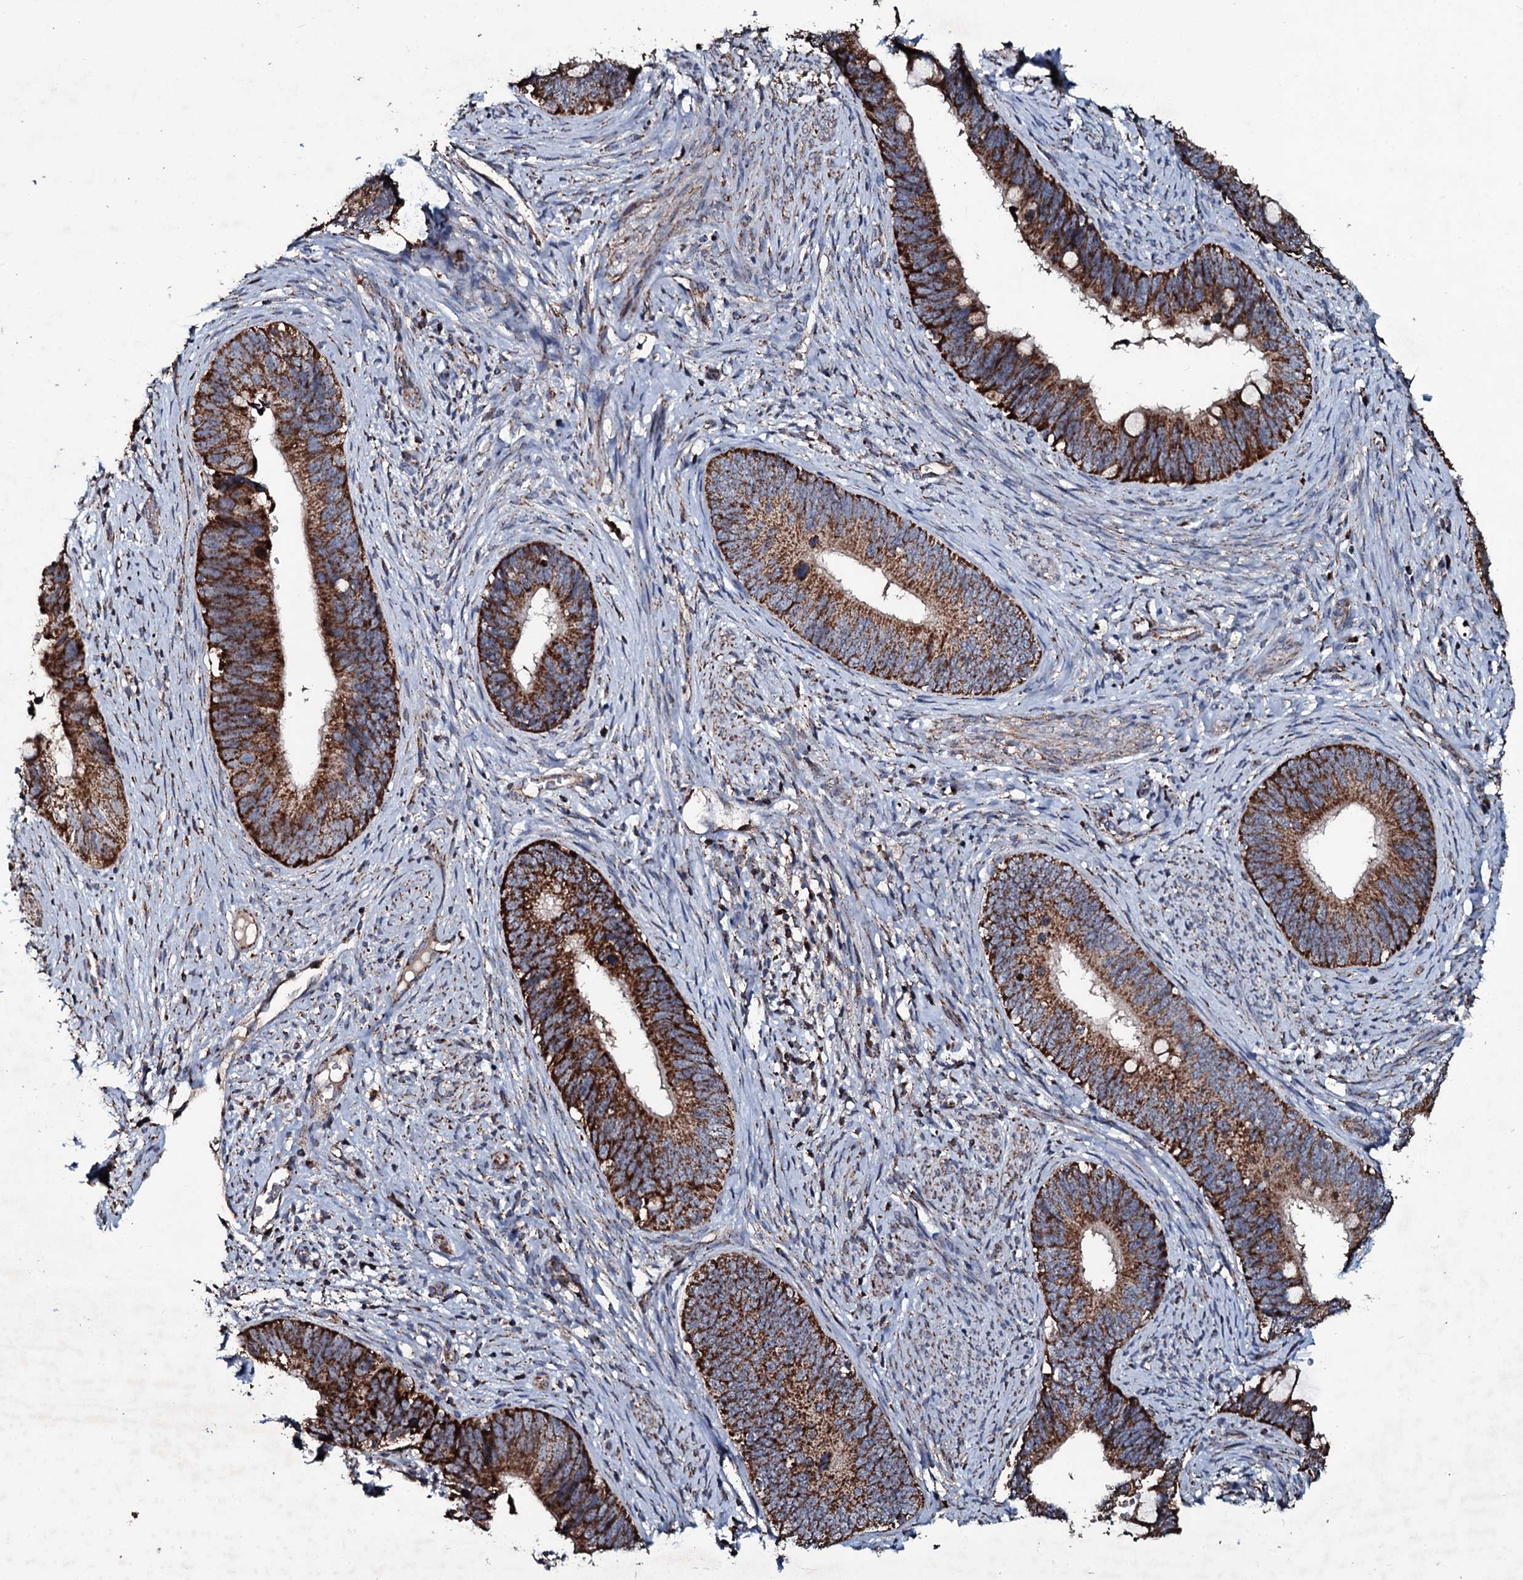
{"staining": {"intensity": "strong", "quantity": ">75%", "location": "cytoplasmic/membranous"}, "tissue": "cervical cancer", "cell_type": "Tumor cells", "image_type": "cancer", "snomed": [{"axis": "morphology", "description": "Adenocarcinoma, NOS"}, {"axis": "topography", "description": "Cervix"}], "caption": "IHC of human adenocarcinoma (cervical) exhibits high levels of strong cytoplasmic/membranous positivity in about >75% of tumor cells.", "gene": "DYNC2I2", "patient": {"sex": "female", "age": 42}}